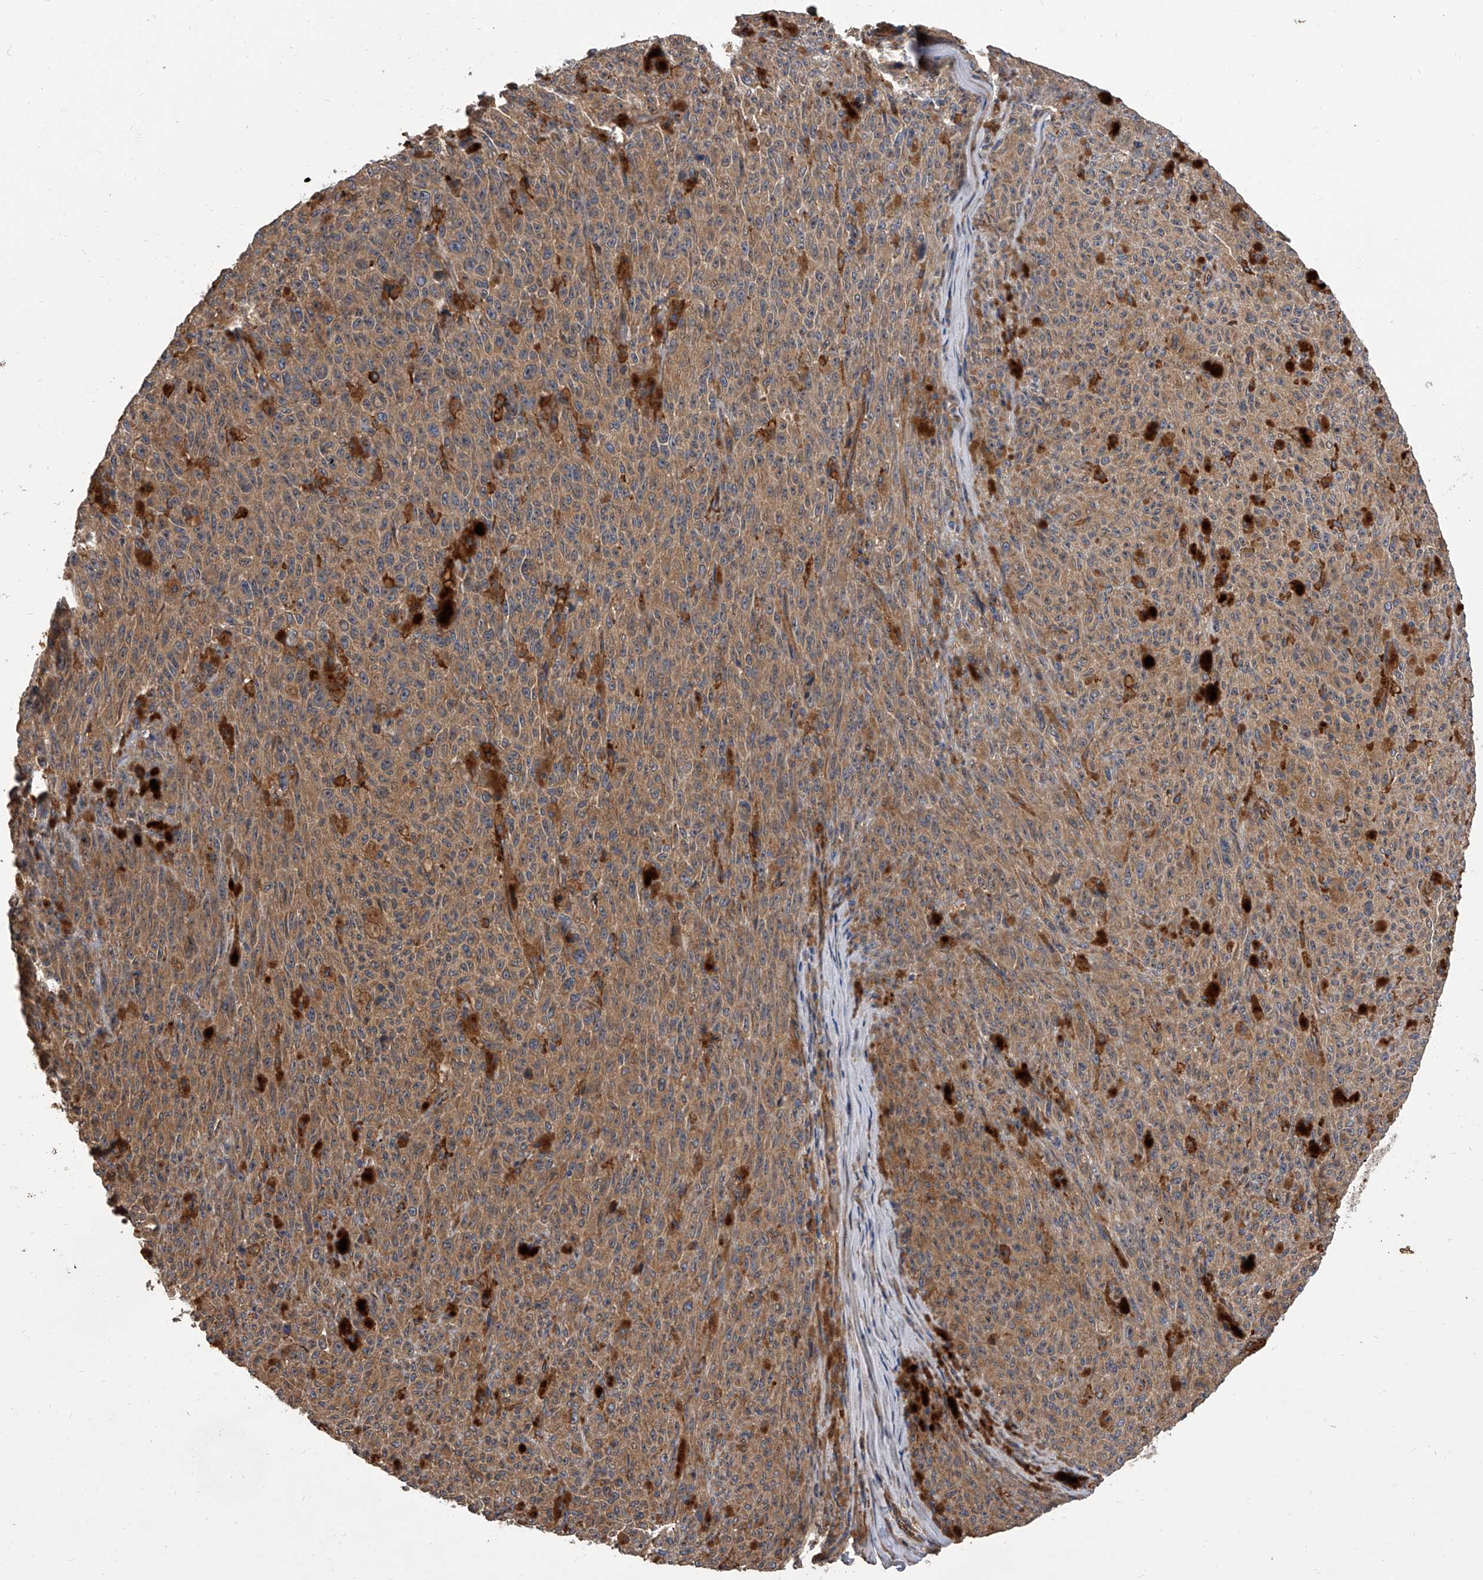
{"staining": {"intensity": "weak", "quantity": ">75%", "location": "cytoplasmic/membranous"}, "tissue": "melanoma", "cell_type": "Tumor cells", "image_type": "cancer", "snomed": [{"axis": "morphology", "description": "Malignant melanoma, NOS"}, {"axis": "topography", "description": "Skin"}], "caption": "IHC micrograph of melanoma stained for a protein (brown), which shows low levels of weak cytoplasmic/membranous staining in about >75% of tumor cells.", "gene": "EXOC4", "patient": {"sex": "female", "age": 82}}